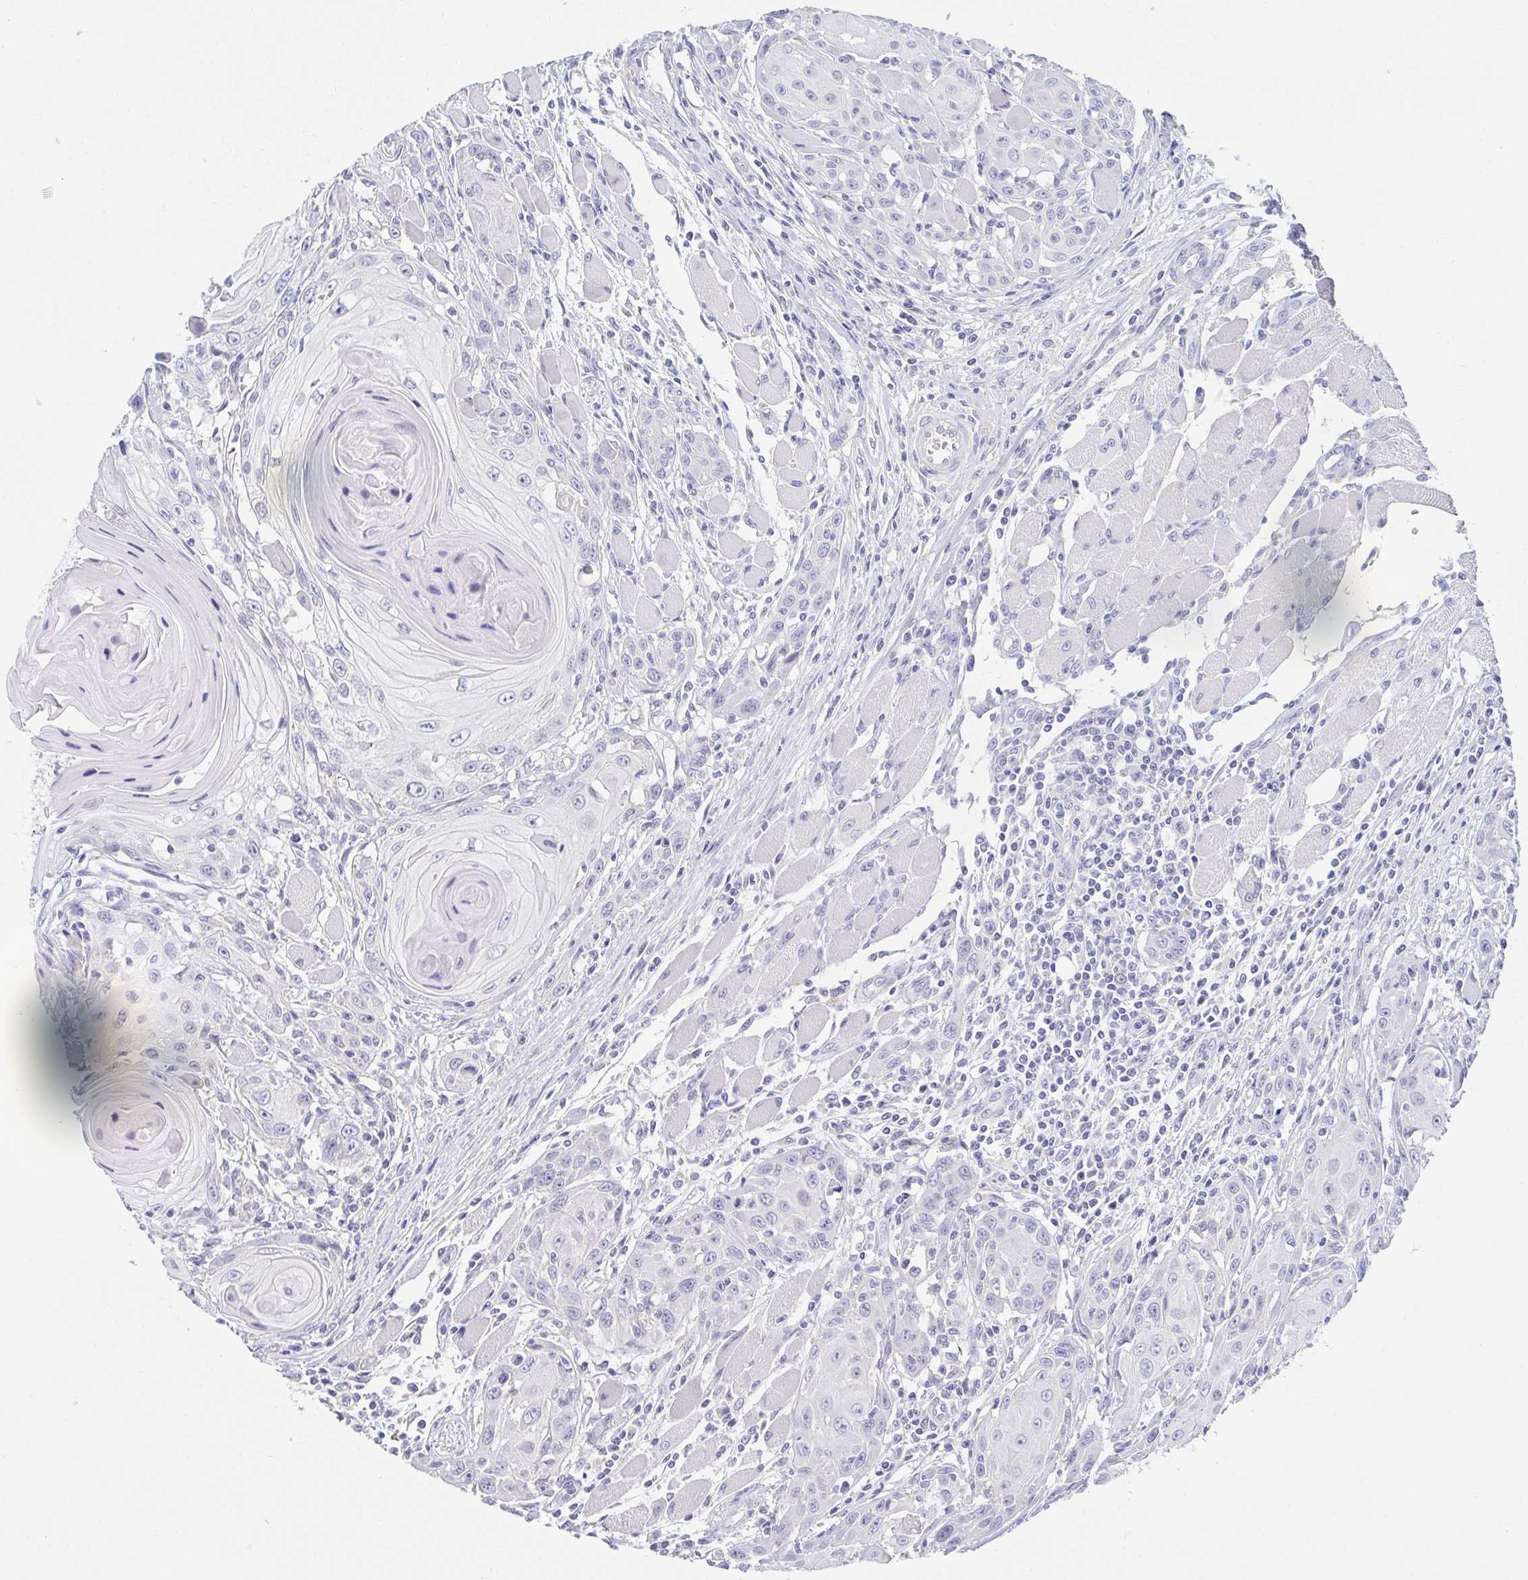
{"staining": {"intensity": "negative", "quantity": "none", "location": "none"}, "tissue": "head and neck cancer", "cell_type": "Tumor cells", "image_type": "cancer", "snomed": [{"axis": "morphology", "description": "Squamous cell carcinoma, NOS"}, {"axis": "topography", "description": "Head-Neck"}], "caption": "This is an IHC photomicrograph of human squamous cell carcinoma (head and neck). There is no expression in tumor cells.", "gene": "TREH", "patient": {"sex": "female", "age": 80}}